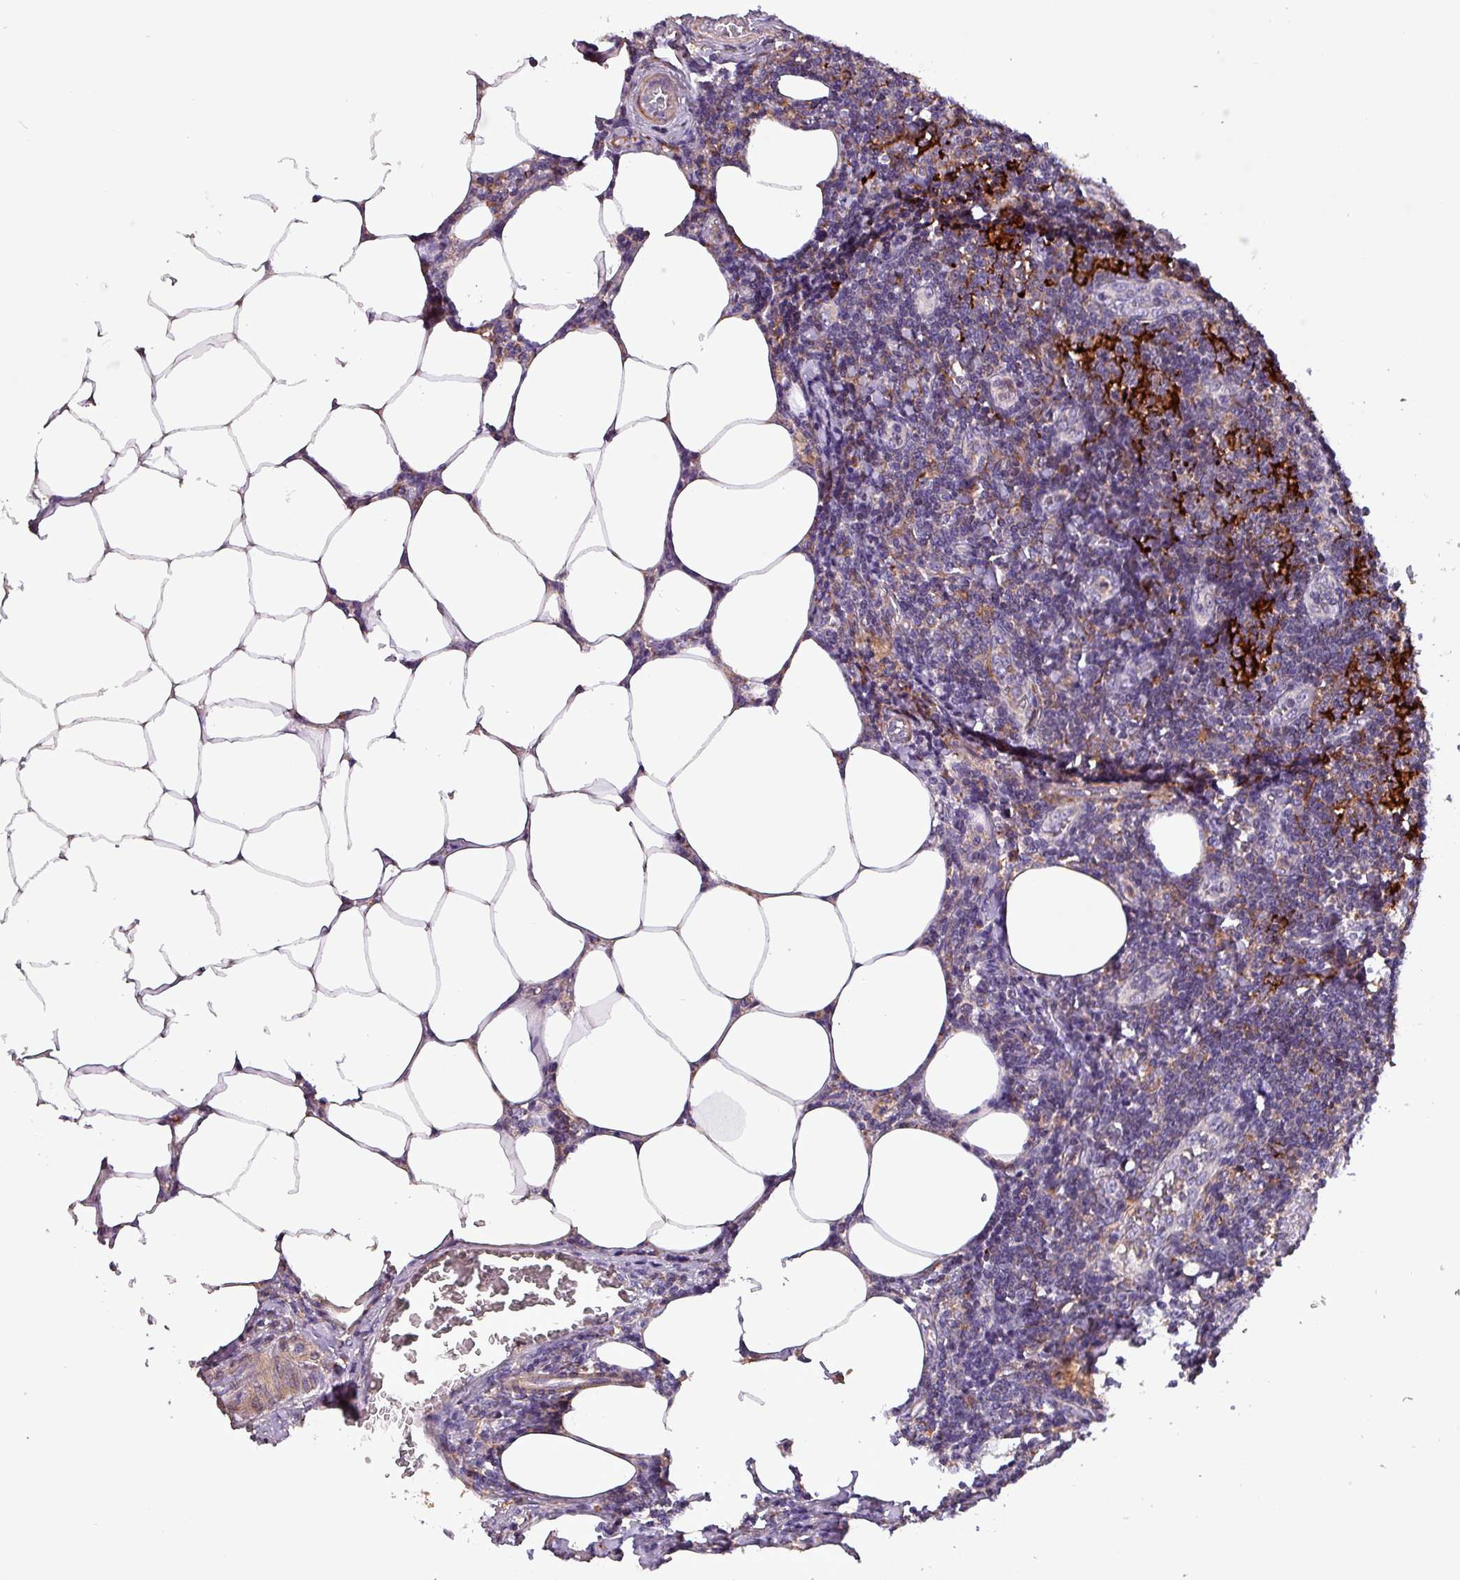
{"staining": {"intensity": "negative", "quantity": "none", "location": "none"}, "tissue": "lymph node", "cell_type": "Germinal center cells", "image_type": "normal", "snomed": [{"axis": "morphology", "description": "Normal tissue, NOS"}, {"axis": "topography", "description": "Lymph node"}], "caption": "Protein analysis of benign lymph node reveals no significant positivity in germinal center cells. (Stains: DAB (3,3'-diaminobenzidine) immunohistochemistry (IHC) with hematoxylin counter stain, Microscopy: brightfield microscopy at high magnification).", "gene": "SCIN", "patient": {"sex": "female", "age": 59}}